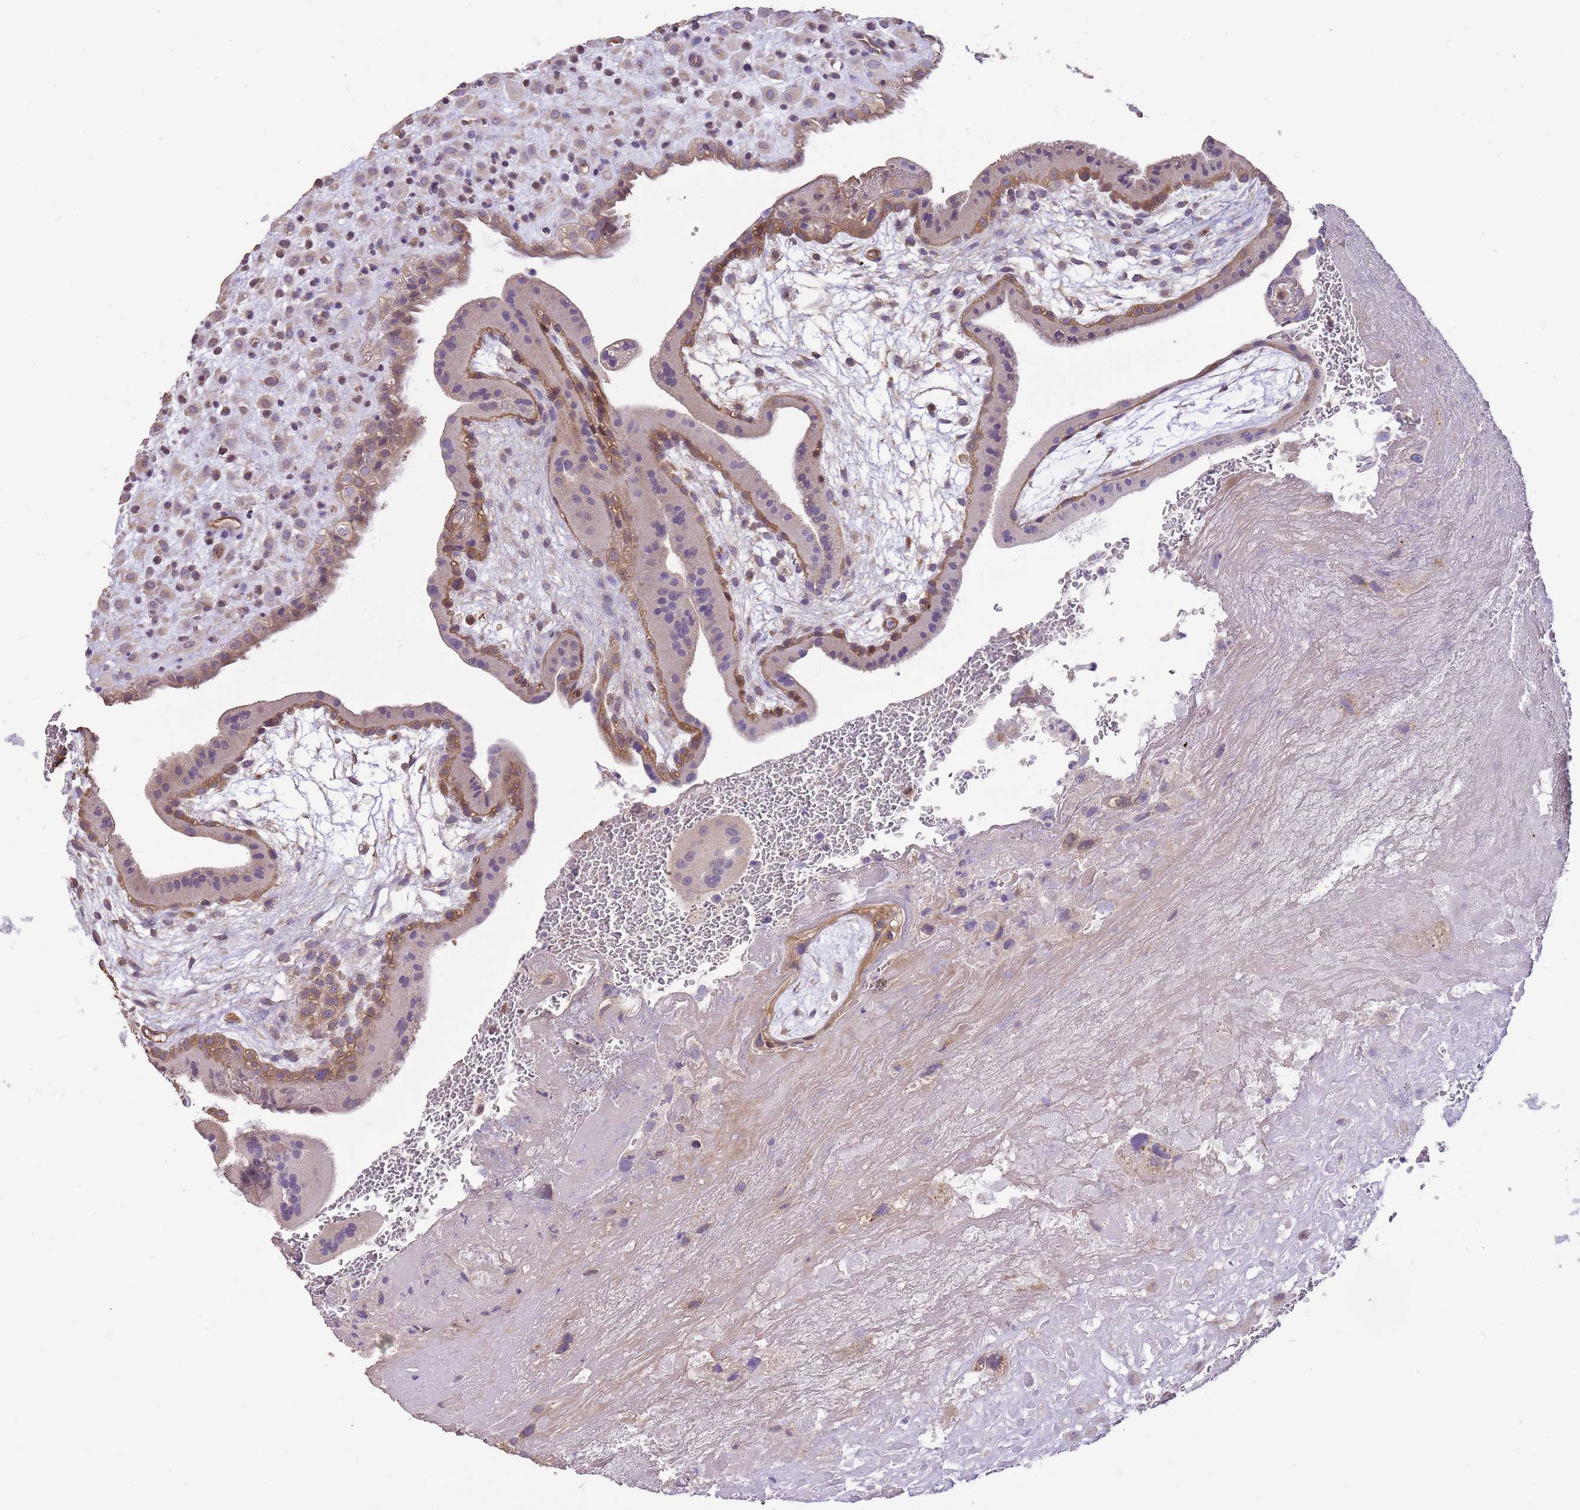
{"staining": {"intensity": "moderate", "quantity": "<25%", "location": "cytoplasmic/membranous"}, "tissue": "placenta", "cell_type": "Decidual cells", "image_type": "normal", "snomed": [{"axis": "morphology", "description": "Normal tissue, NOS"}, {"axis": "topography", "description": "Placenta"}], "caption": "About <25% of decidual cells in normal human placenta exhibit moderate cytoplasmic/membranous protein positivity as visualized by brown immunohistochemical staining.", "gene": "DOCK9", "patient": {"sex": "female", "age": 35}}